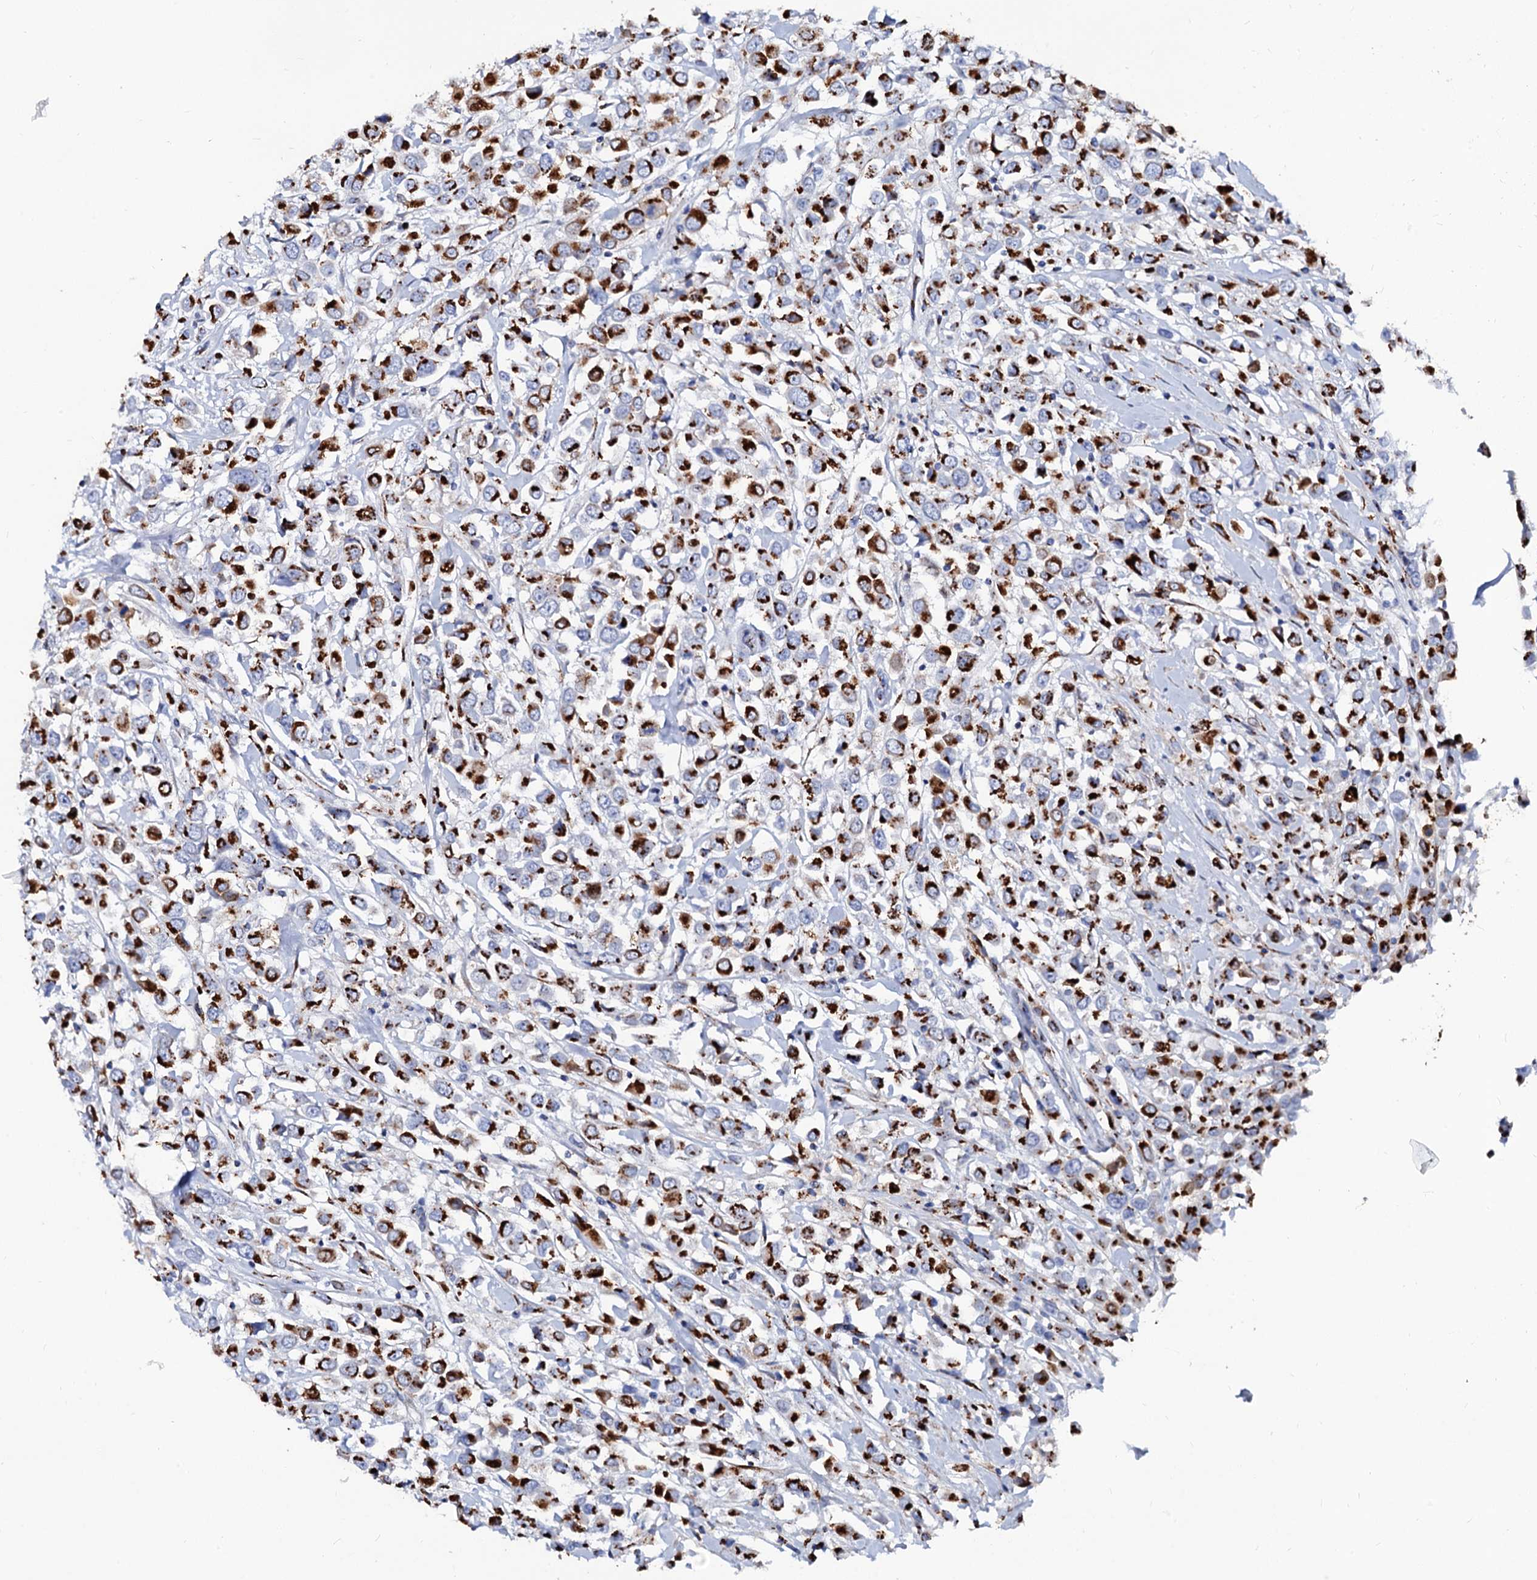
{"staining": {"intensity": "strong", "quantity": ">75%", "location": "cytoplasmic/membranous"}, "tissue": "breast cancer", "cell_type": "Tumor cells", "image_type": "cancer", "snomed": [{"axis": "morphology", "description": "Duct carcinoma"}, {"axis": "topography", "description": "Breast"}], "caption": "Immunohistochemical staining of human breast cancer displays high levels of strong cytoplasmic/membranous protein expression in about >75% of tumor cells.", "gene": "TM9SF3", "patient": {"sex": "female", "age": 61}}